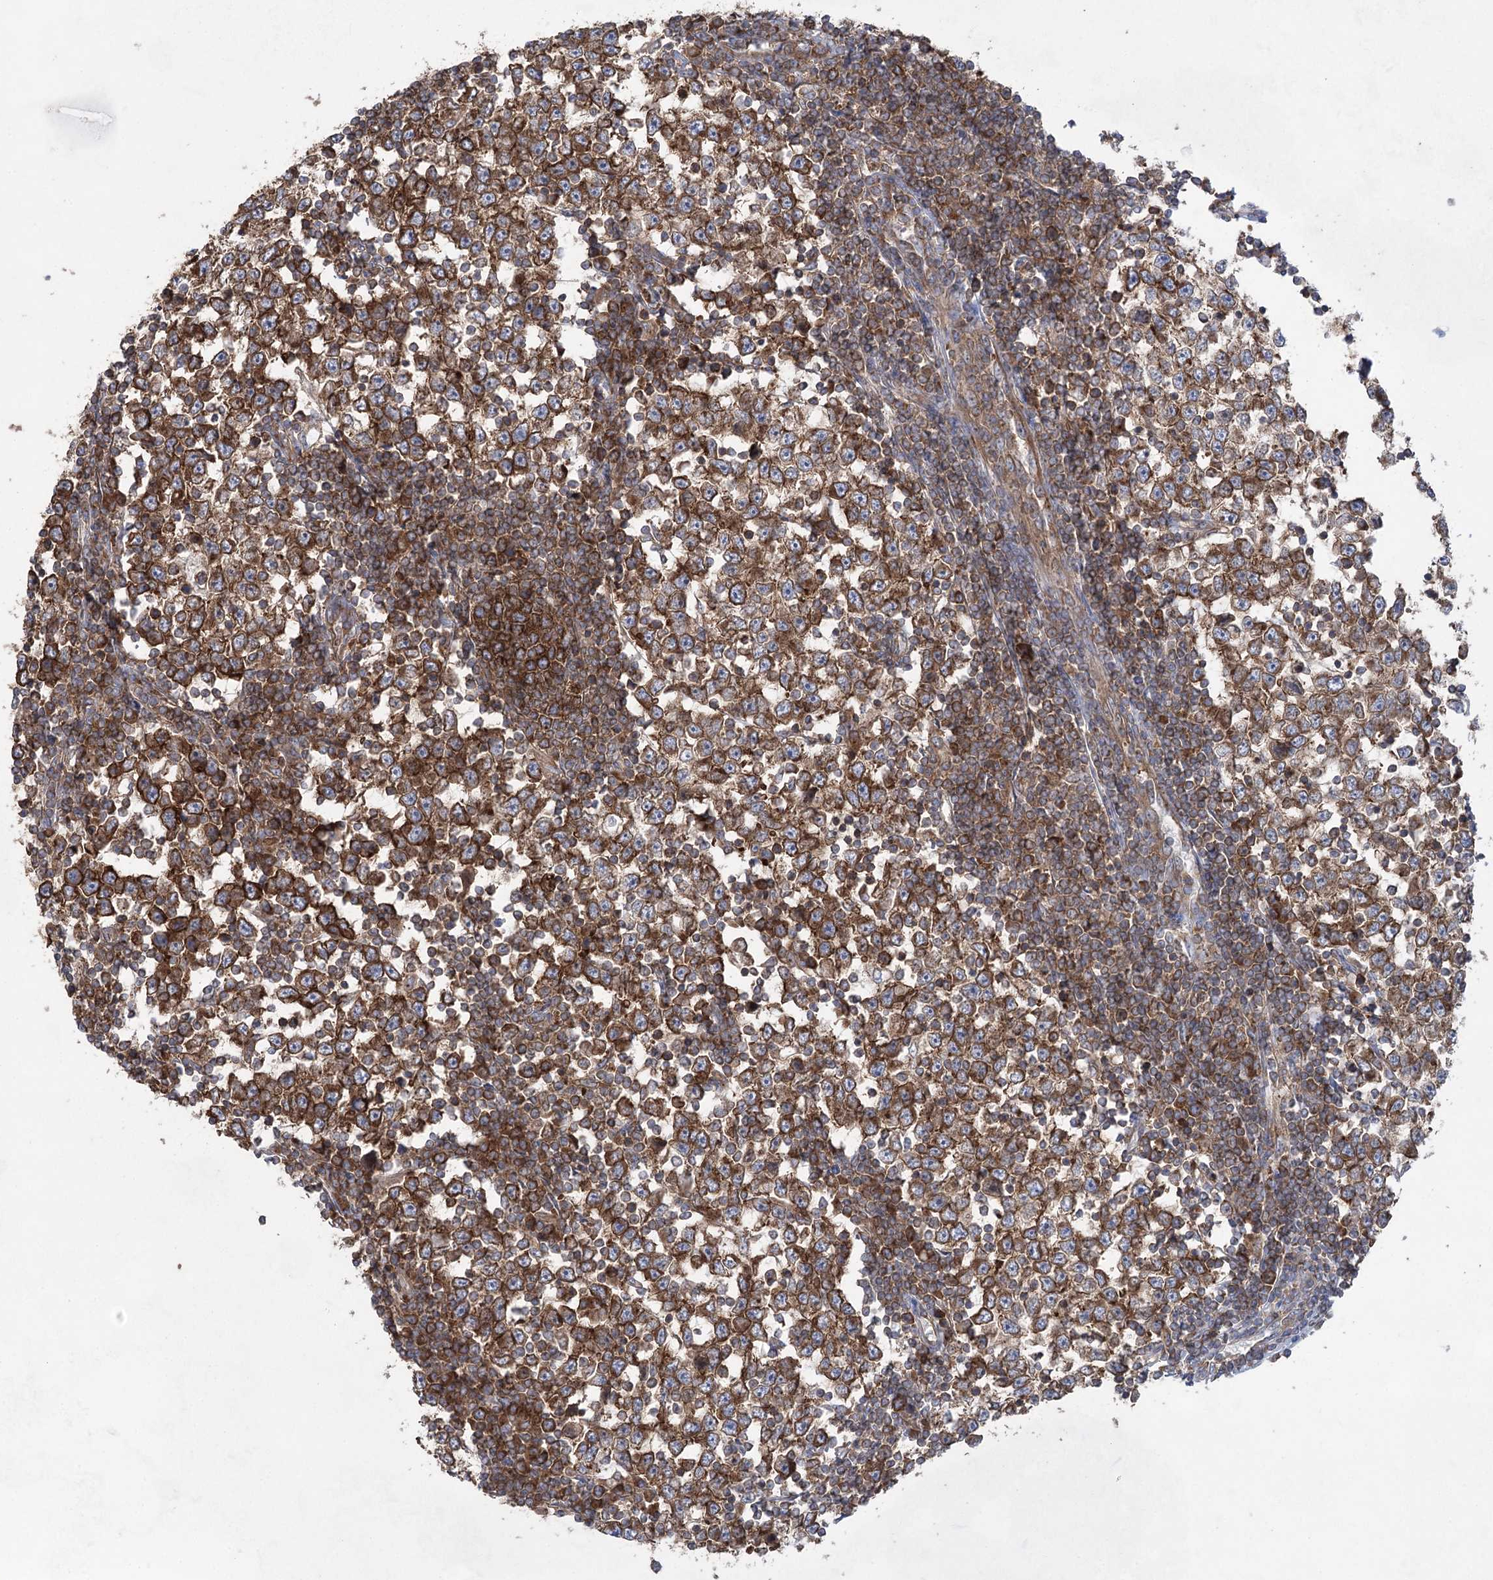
{"staining": {"intensity": "strong", "quantity": ">75%", "location": "cytoplasmic/membranous"}, "tissue": "testis cancer", "cell_type": "Tumor cells", "image_type": "cancer", "snomed": [{"axis": "morphology", "description": "Seminoma, NOS"}, {"axis": "topography", "description": "Testis"}], "caption": "A high-resolution micrograph shows immunohistochemistry staining of seminoma (testis), which exhibits strong cytoplasmic/membranous expression in approximately >75% of tumor cells.", "gene": "EIF3A", "patient": {"sex": "male", "age": 65}}